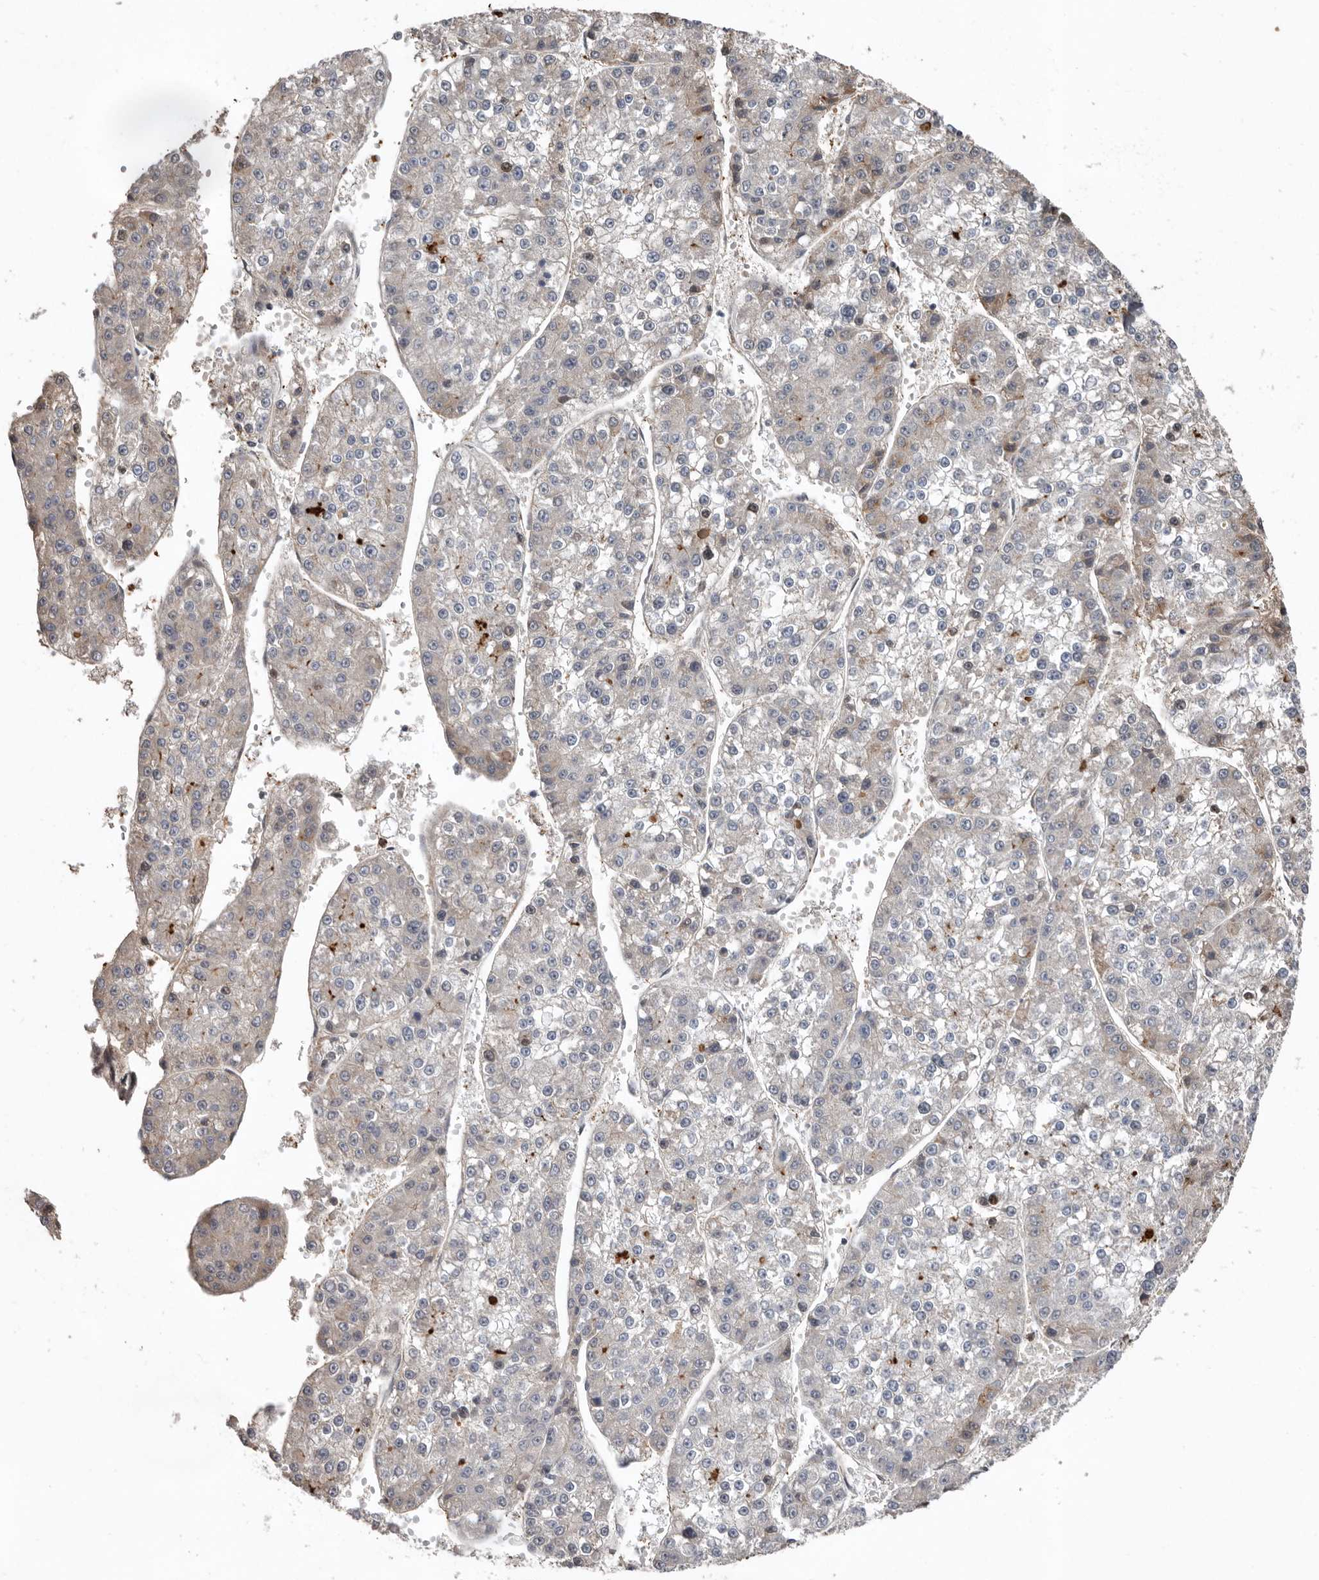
{"staining": {"intensity": "negative", "quantity": "none", "location": "none"}, "tissue": "liver cancer", "cell_type": "Tumor cells", "image_type": "cancer", "snomed": [{"axis": "morphology", "description": "Carcinoma, Hepatocellular, NOS"}, {"axis": "topography", "description": "Liver"}], "caption": "Protein analysis of liver hepatocellular carcinoma exhibits no significant expression in tumor cells.", "gene": "LRGUK", "patient": {"sex": "female", "age": 73}}